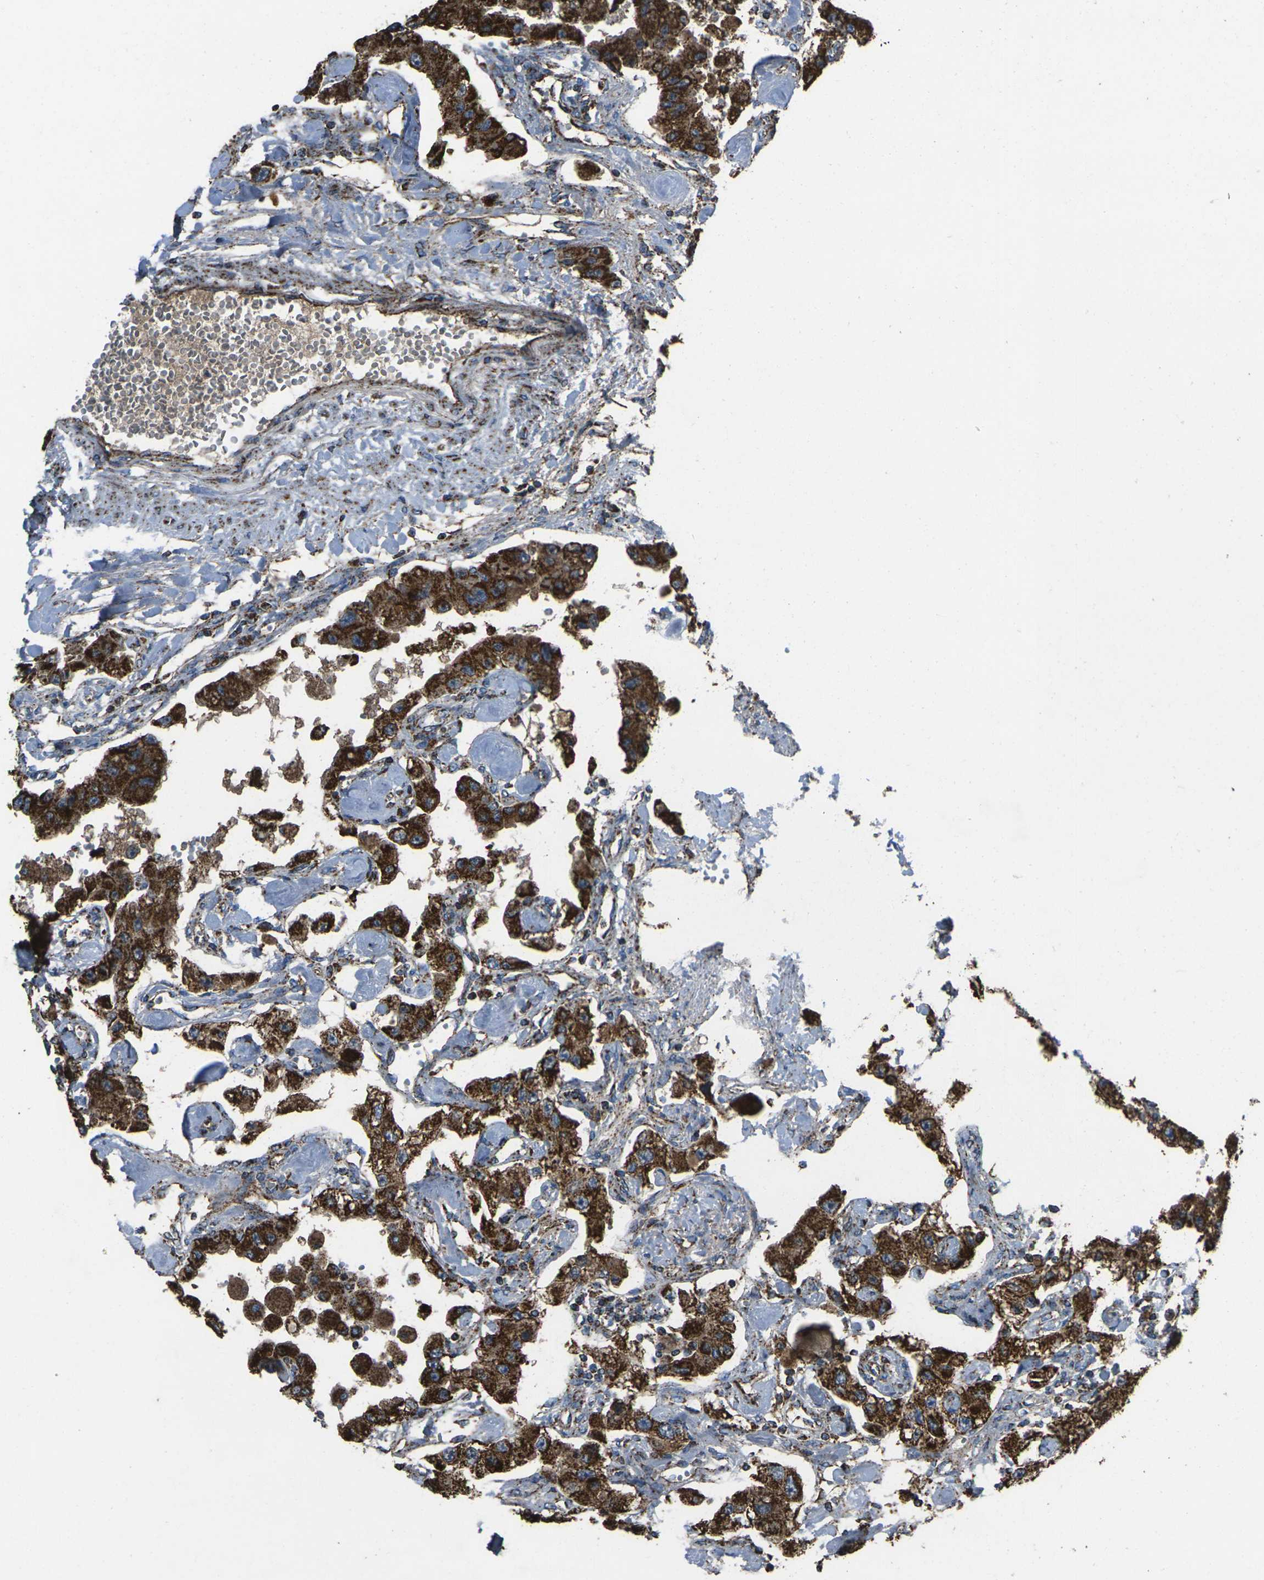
{"staining": {"intensity": "strong", "quantity": ">75%", "location": "cytoplasmic/membranous"}, "tissue": "carcinoid", "cell_type": "Tumor cells", "image_type": "cancer", "snomed": [{"axis": "morphology", "description": "Carcinoid, malignant, NOS"}, {"axis": "topography", "description": "Pancreas"}], "caption": "Immunohistochemistry (IHC) image of carcinoid stained for a protein (brown), which reveals high levels of strong cytoplasmic/membranous positivity in approximately >75% of tumor cells.", "gene": "KLHL5", "patient": {"sex": "male", "age": 41}}